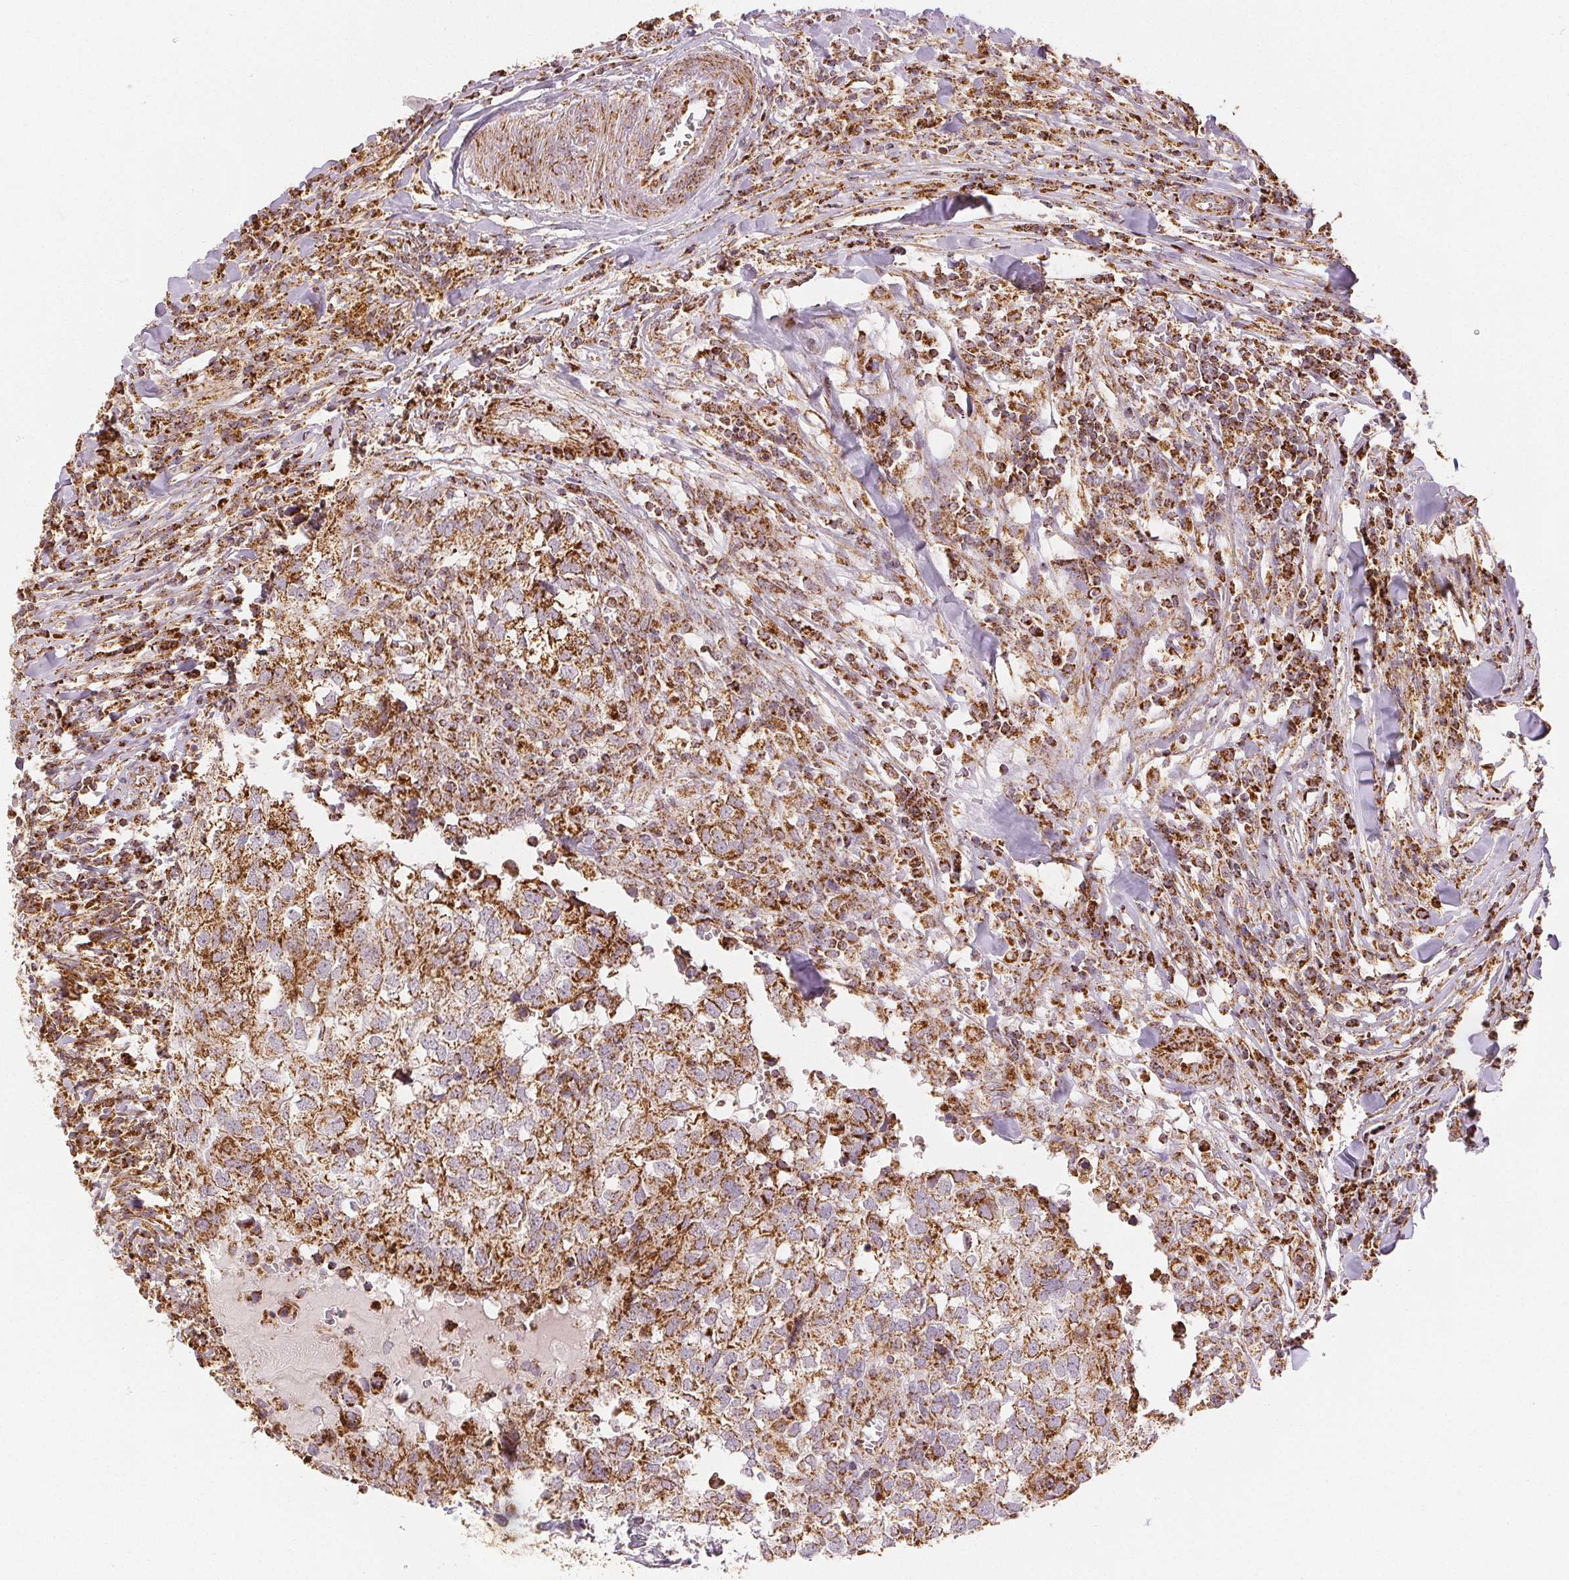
{"staining": {"intensity": "strong", "quantity": ">75%", "location": "cytoplasmic/membranous"}, "tissue": "breast cancer", "cell_type": "Tumor cells", "image_type": "cancer", "snomed": [{"axis": "morphology", "description": "Duct carcinoma"}, {"axis": "topography", "description": "Breast"}], "caption": "There is high levels of strong cytoplasmic/membranous positivity in tumor cells of infiltrating ductal carcinoma (breast), as demonstrated by immunohistochemical staining (brown color).", "gene": "SDHB", "patient": {"sex": "female", "age": 30}}